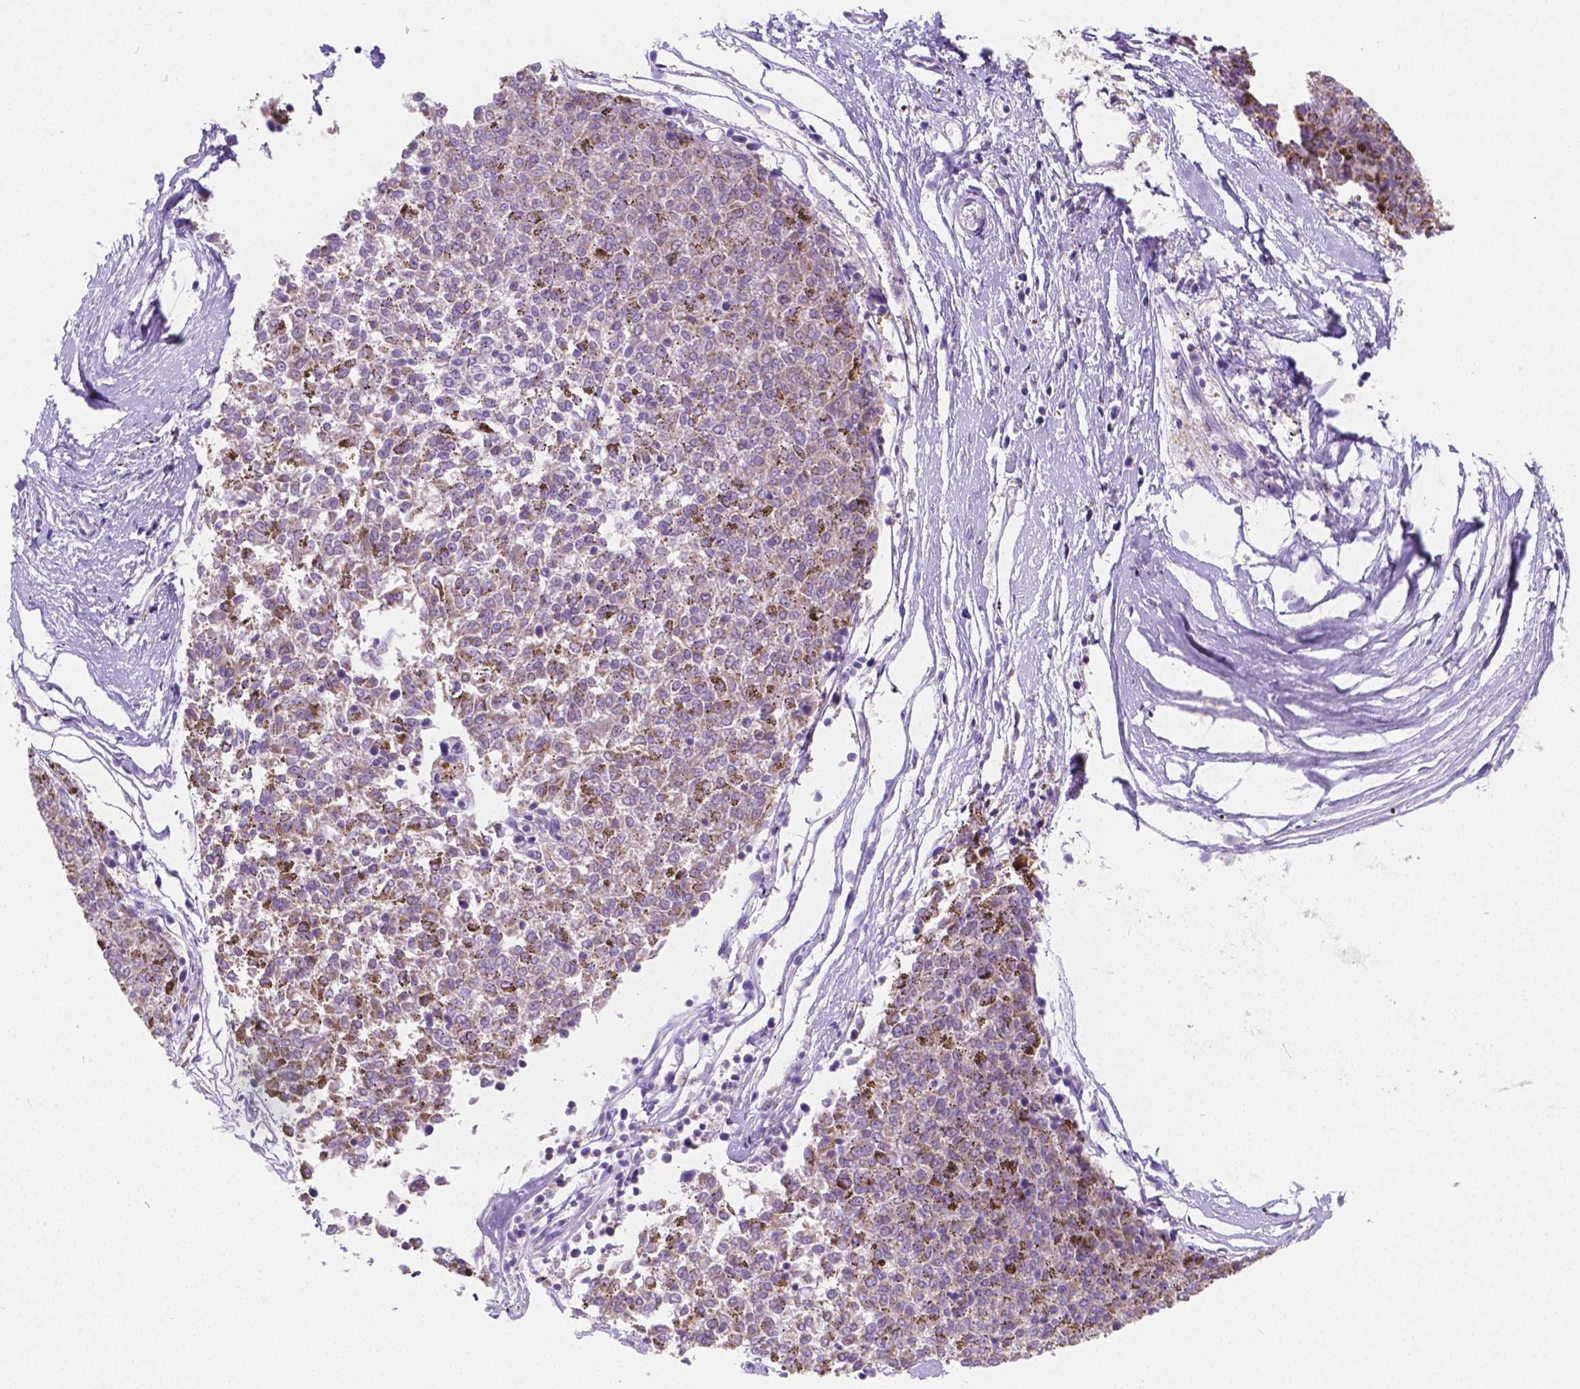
{"staining": {"intensity": "weak", "quantity": "<25%", "location": "cytoplasmic/membranous"}, "tissue": "melanoma", "cell_type": "Tumor cells", "image_type": "cancer", "snomed": [{"axis": "morphology", "description": "Malignant melanoma, NOS"}, {"axis": "topography", "description": "Skin"}], "caption": "Human malignant melanoma stained for a protein using IHC demonstrates no expression in tumor cells.", "gene": "SGTB", "patient": {"sex": "female", "age": 72}}